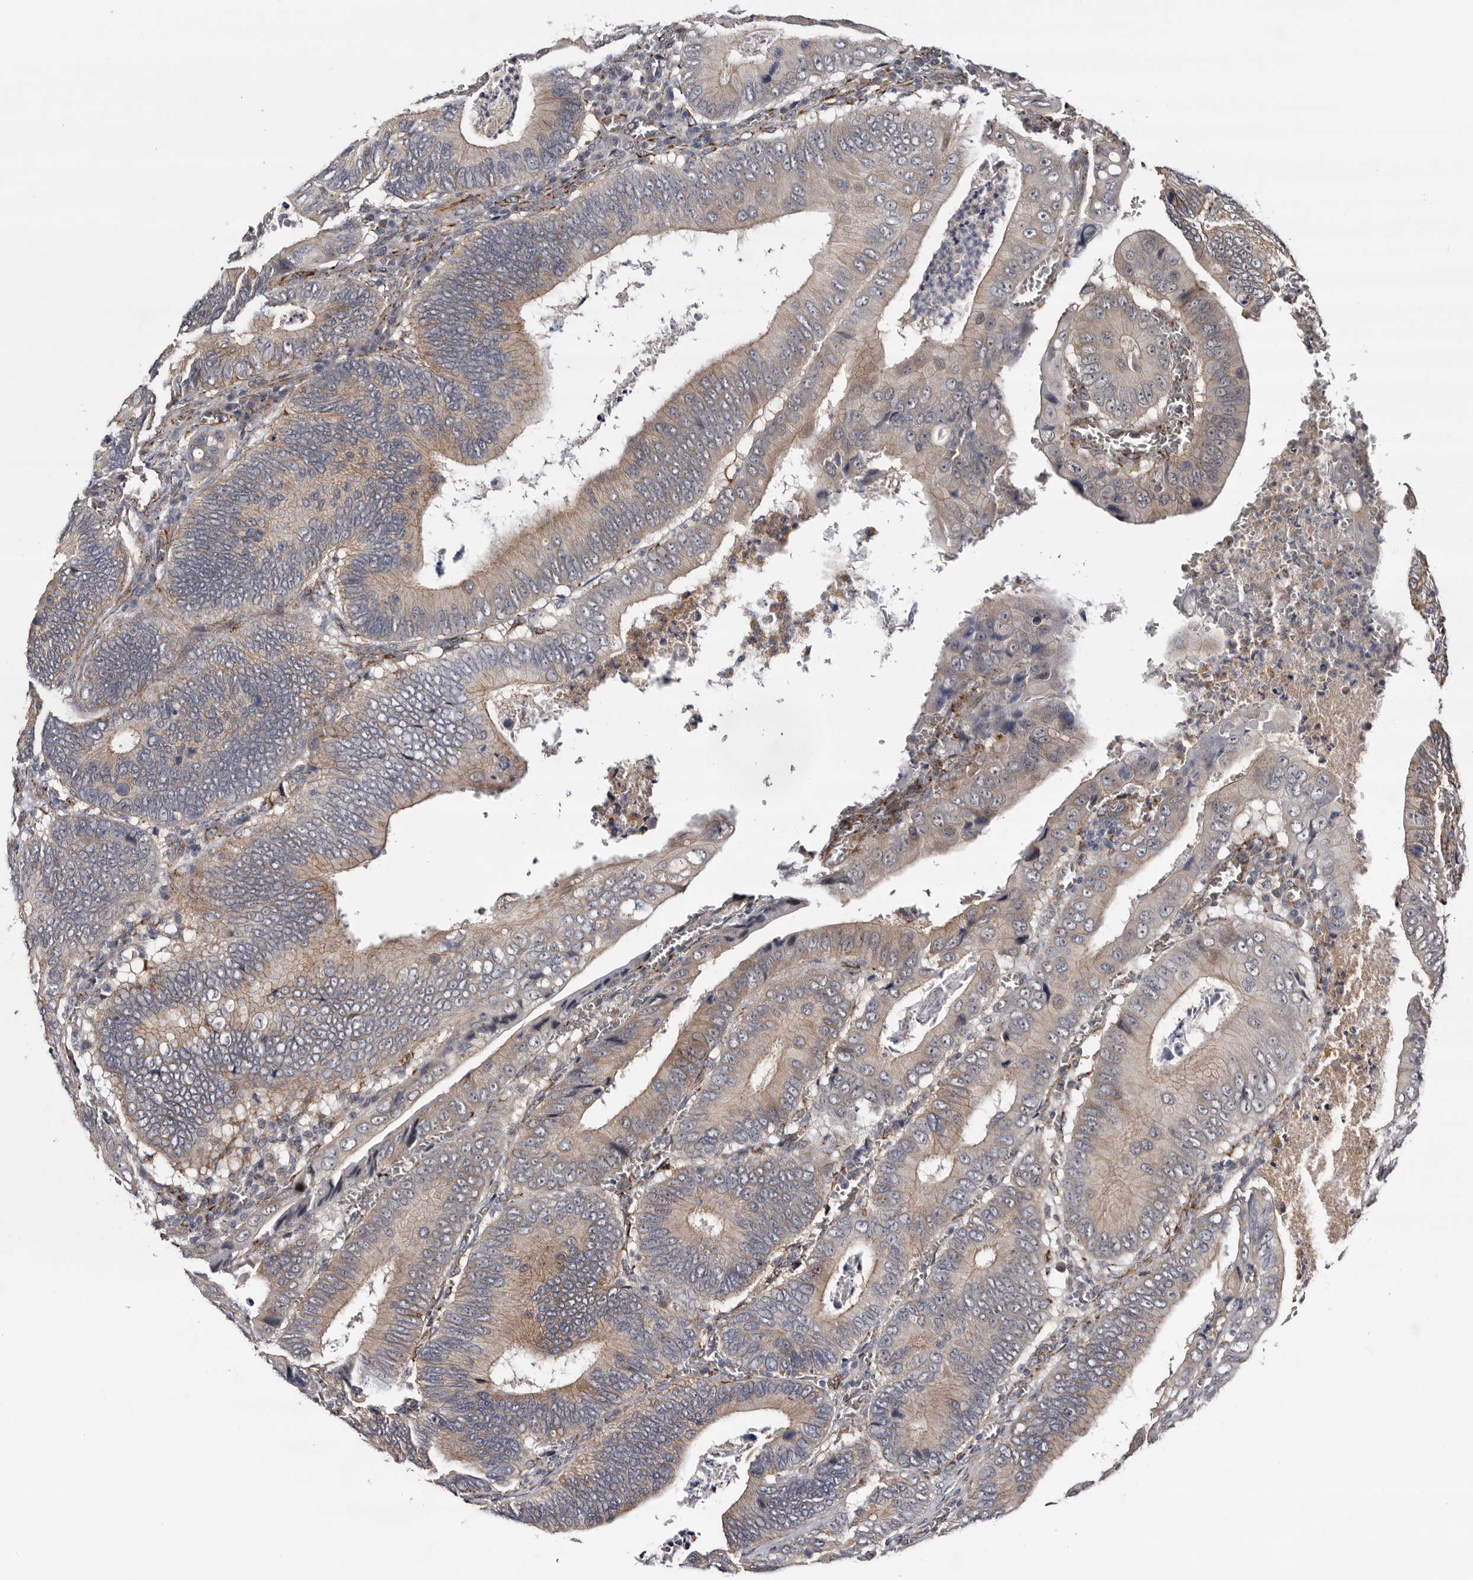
{"staining": {"intensity": "moderate", "quantity": "25%-75%", "location": "cytoplasmic/membranous"}, "tissue": "colorectal cancer", "cell_type": "Tumor cells", "image_type": "cancer", "snomed": [{"axis": "morphology", "description": "Inflammation, NOS"}, {"axis": "morphology", "description": "Adenocarcinoma, NOS"}, {"axis": "topography", "description": "Colon"}], "caption": "About 25%-75% of tumor cells in colorectal cancer demonstrate moderate cytoplasmic/membranous protein expression as visualized by brown immunohistochemical staining.", "gene": "ARMCX2", "patient": {"sex": "male", "age": 72}}